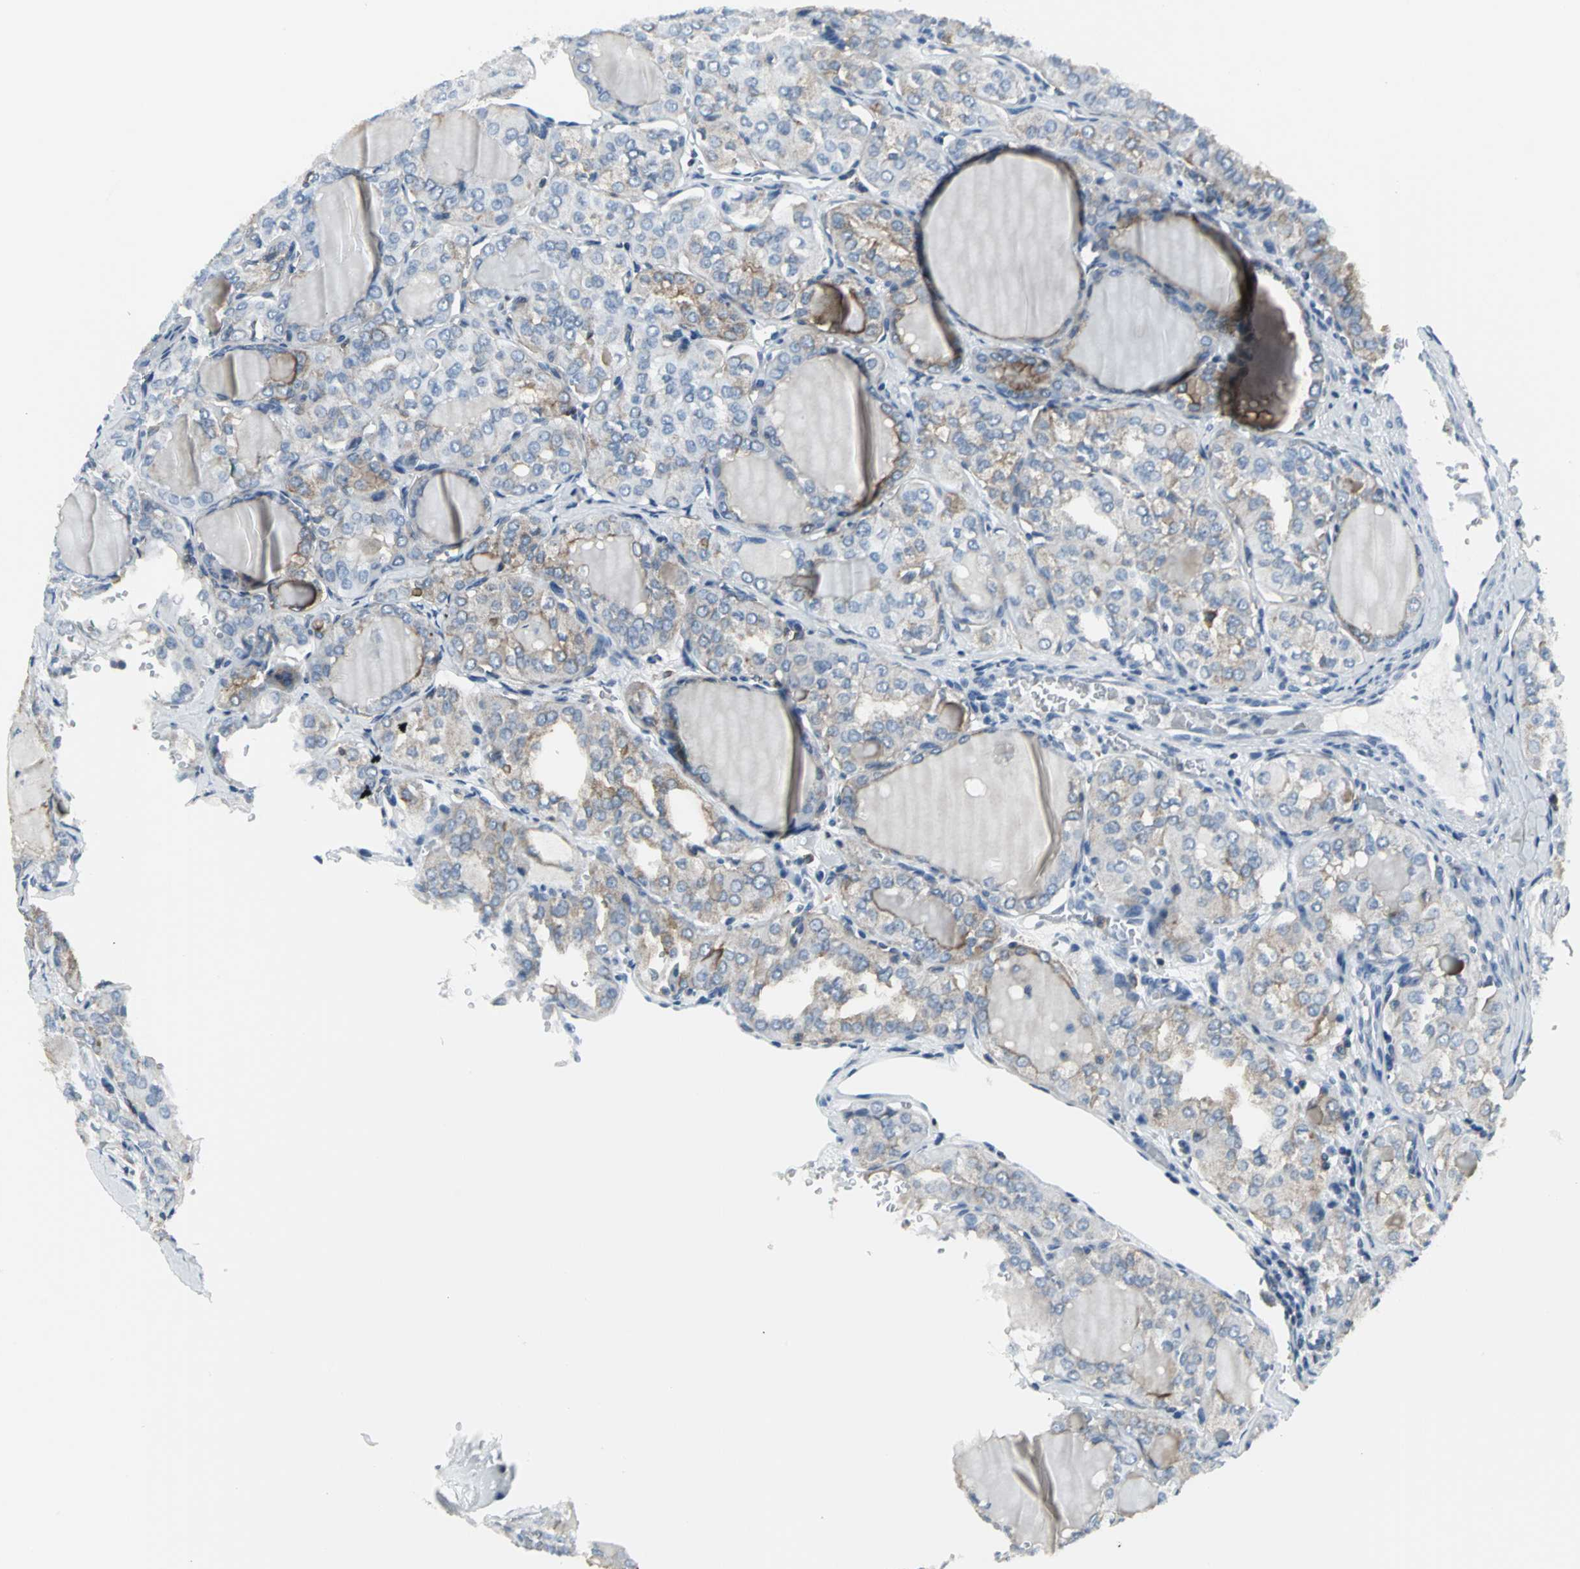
{"staining": {"intensity": "weak", "quantity": "25%-75%", "location": "cytoplasmic/membranous"}, "tissue": "thyroid cancer", "cell_type": "Tumor cells", "image_type": "cancer", "snomed": [{"axis": "morphology", "description": "Papillary adenocarcinoma, NOS"}, {"axis": "topography", "description": "Thyroid gland"}], "caption": "Immunohistochemical staining of thyroid cancer reveals low levels of weak cytoplasmic/membranous positivity in approximately 25%-75% of tumor cells. (Stains: DAB (3,3'-diaminobenzidine) in brown, nuclei in blue, Microscopy: brightfield microscopy at high magnification).", "gene": "IQGAP2", "patient": {"sex": "male", "age": 20}}